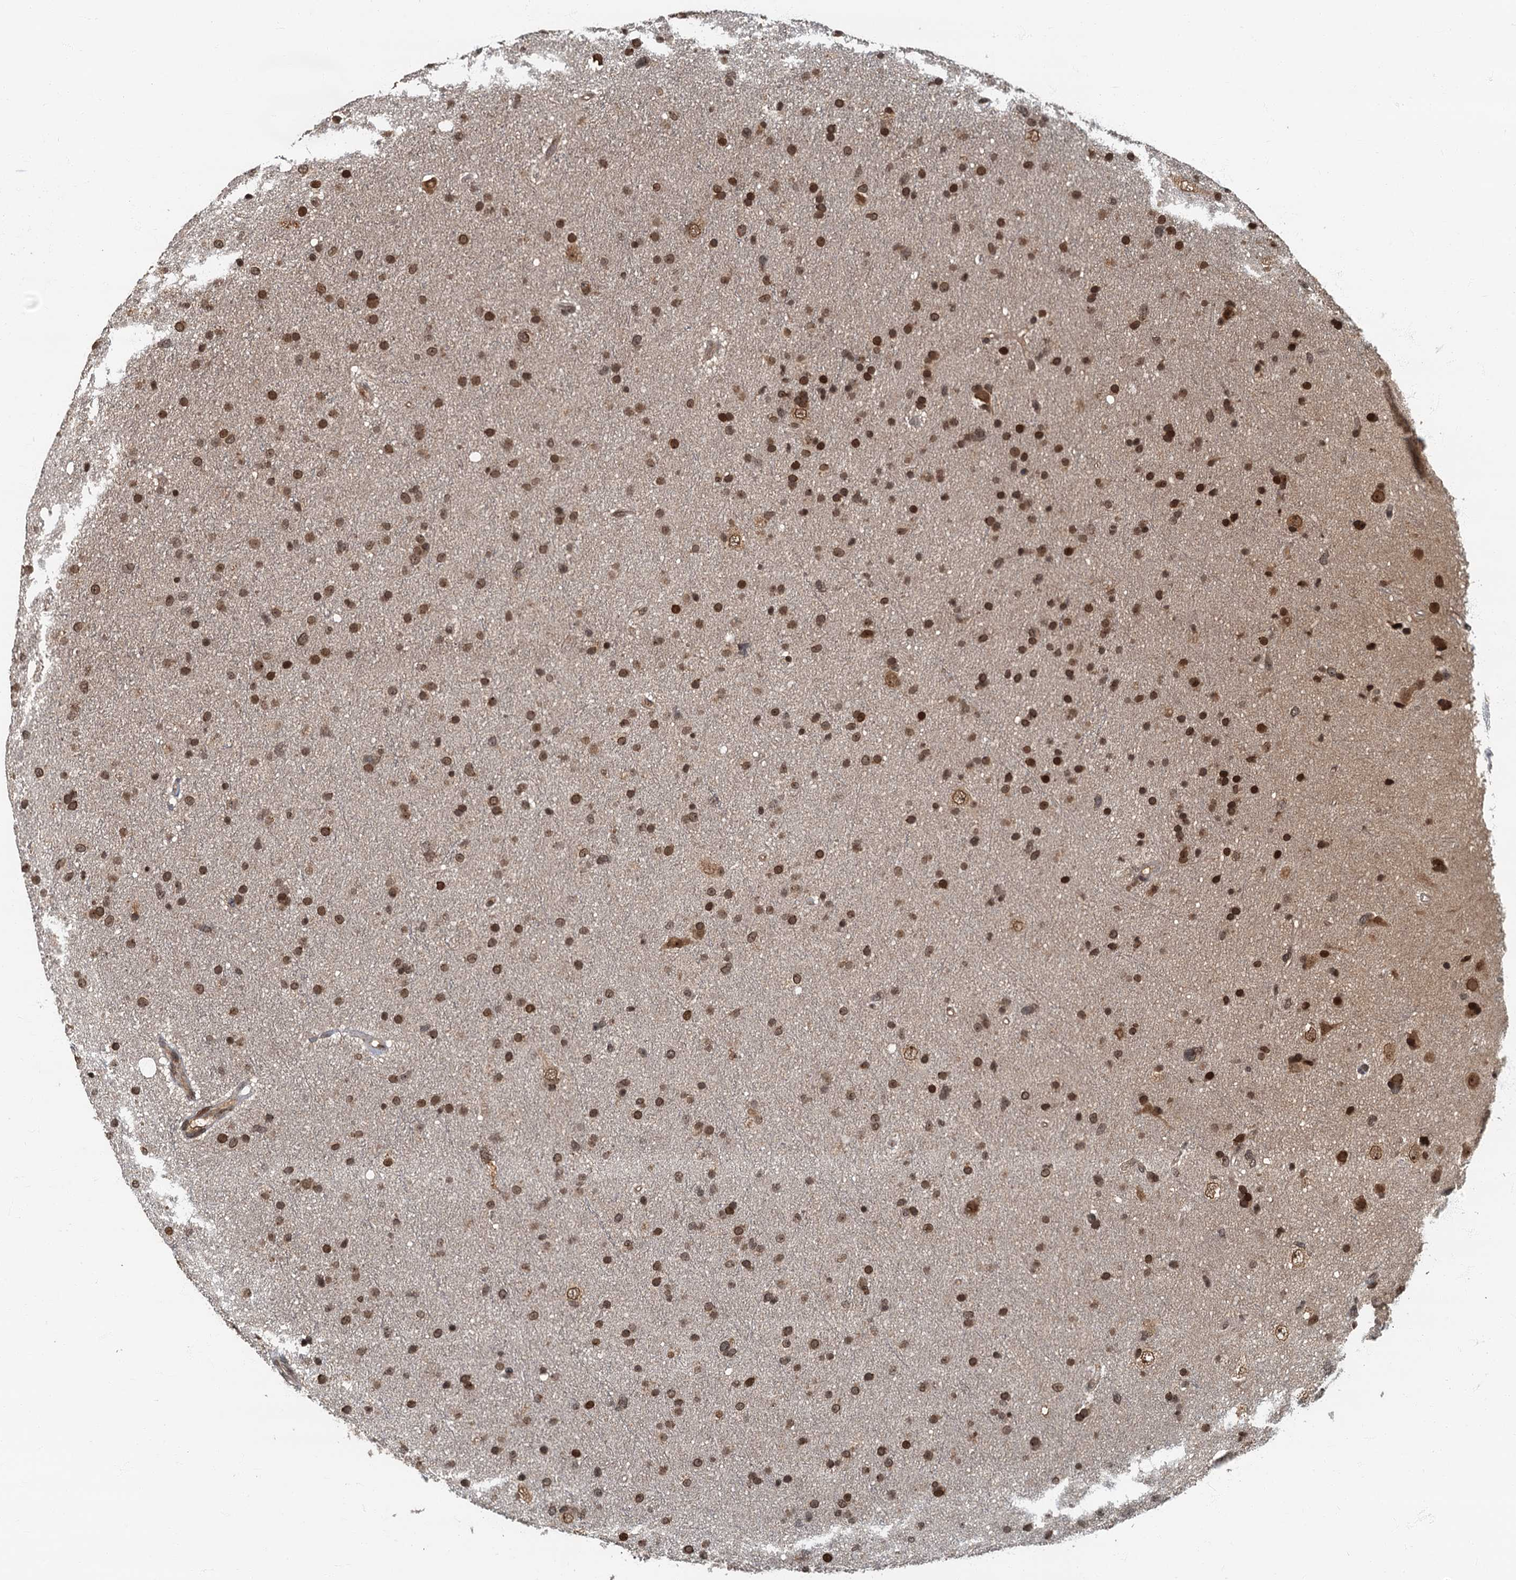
{"staining": {"intensity": "moderate", "quantity": ">75%", "location": "nuclear"}, "tissue": "glioma", "cell_type": "Tumor cells", "image_type": "cancer", "snomed": [{"axis": "morphology", "description": "Glioma, malignant, Low grade"}, {"axis": "topography", "description": "Cerebral cortex"}], "caption": "Human glioma stained with a brown dye reveals moderate nuclear positive staining in about >75% of tumor cells.", "gene": "CKAP2L", "patient": {"sex": "female", "age": 39}}